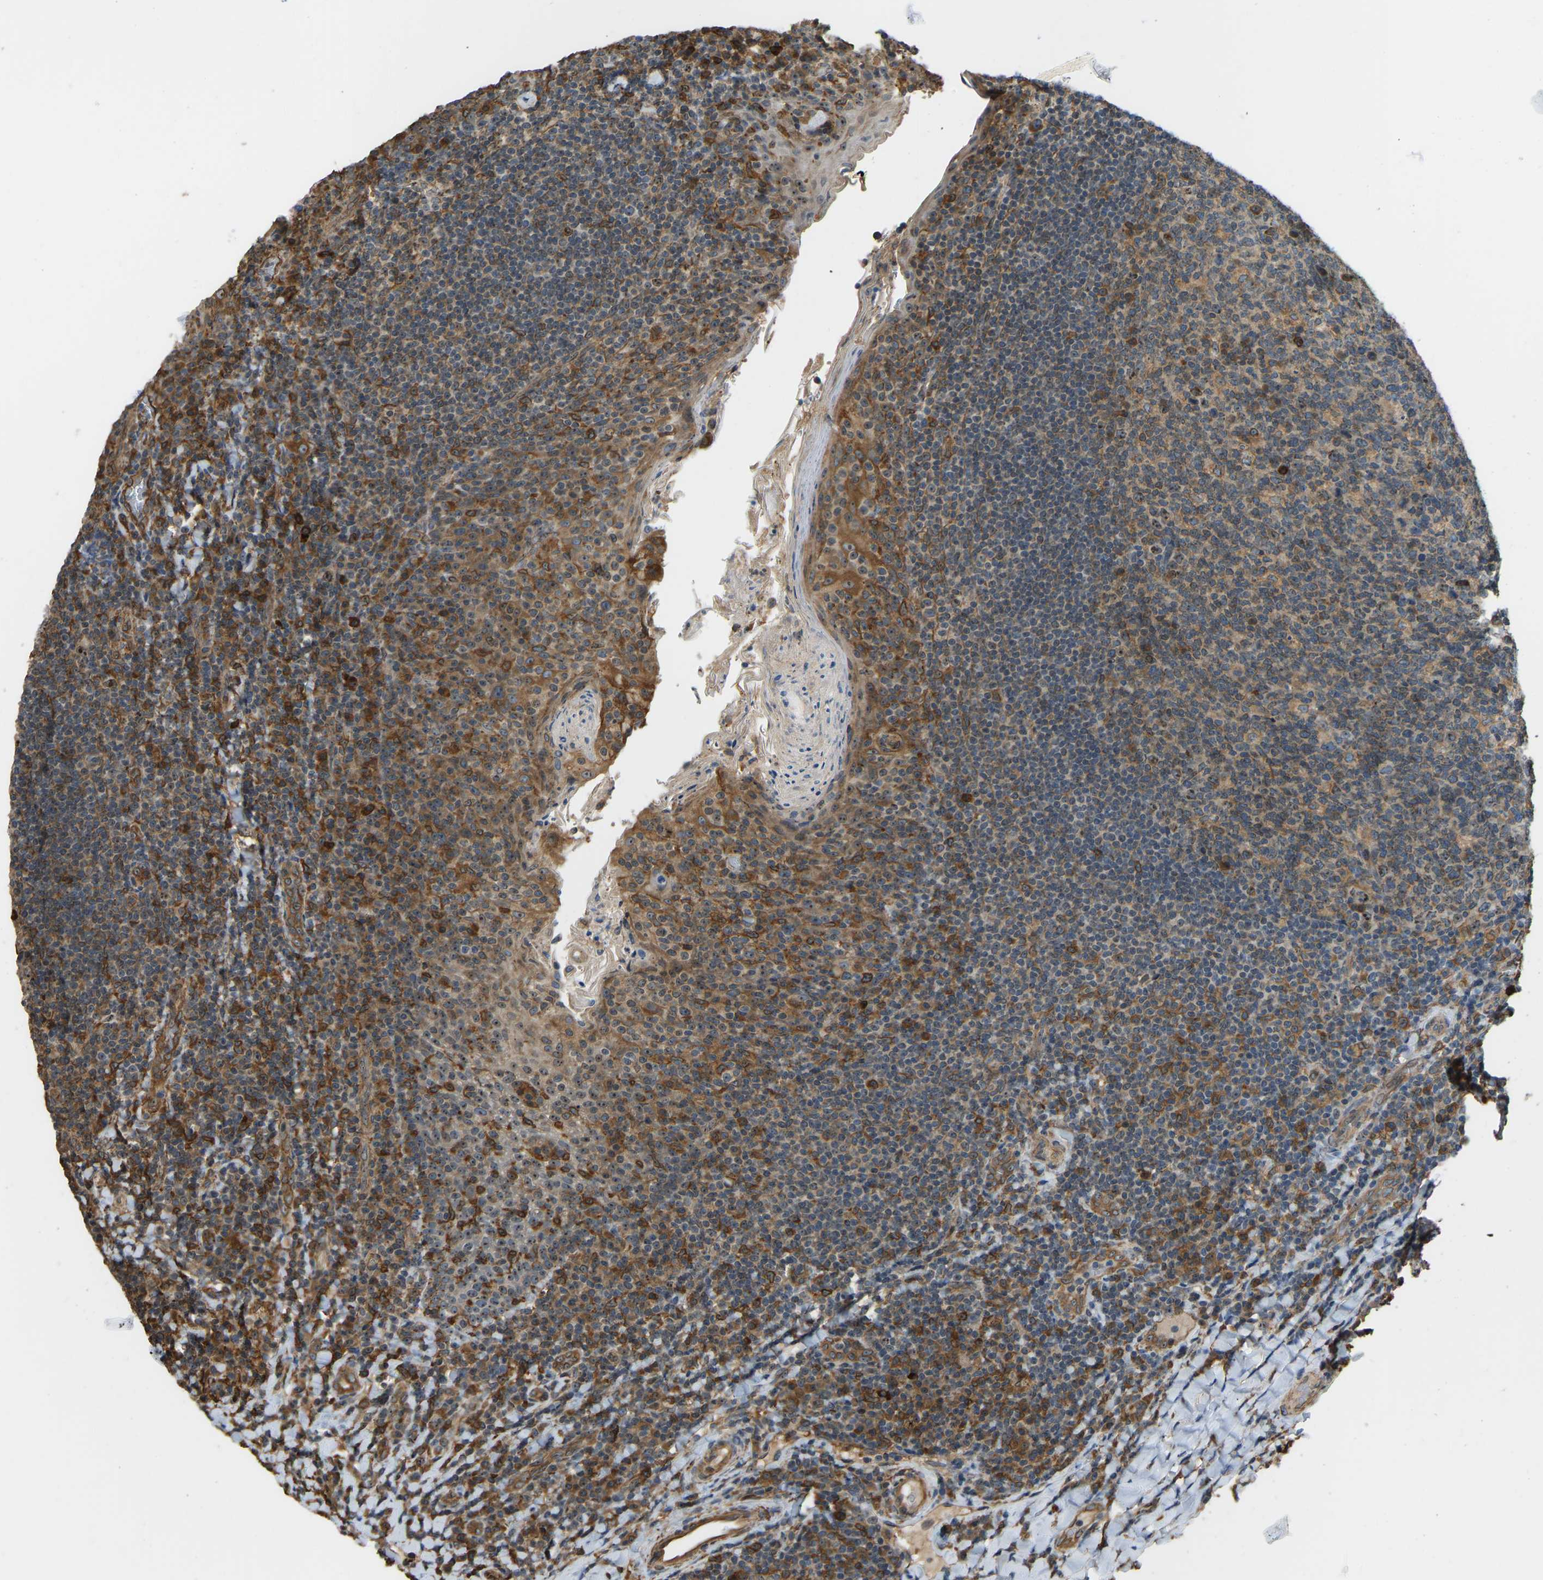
{"staining": {"intensity": "moderate", "quantity": ">75%", "location": "cytoplasmic/membranous,nuclear"}, "tissue": "tonsil", "cell_type": "Germinal center cells", "image_type": "normal", "snomed": [{"axis": "morphology", "description": "Normal tissue, NOS"}, {"axis": "topography", "description": "Tonsil"}], "caption": "Protein positivity by immunohistochemistry (IHC) shows moderate cytoplasmic/membranous,nuclear positivity in about >75% of germinal center cells in benign tonsil.", "gene": "OS9", "patient": {"sex": "male", "age": 17}}